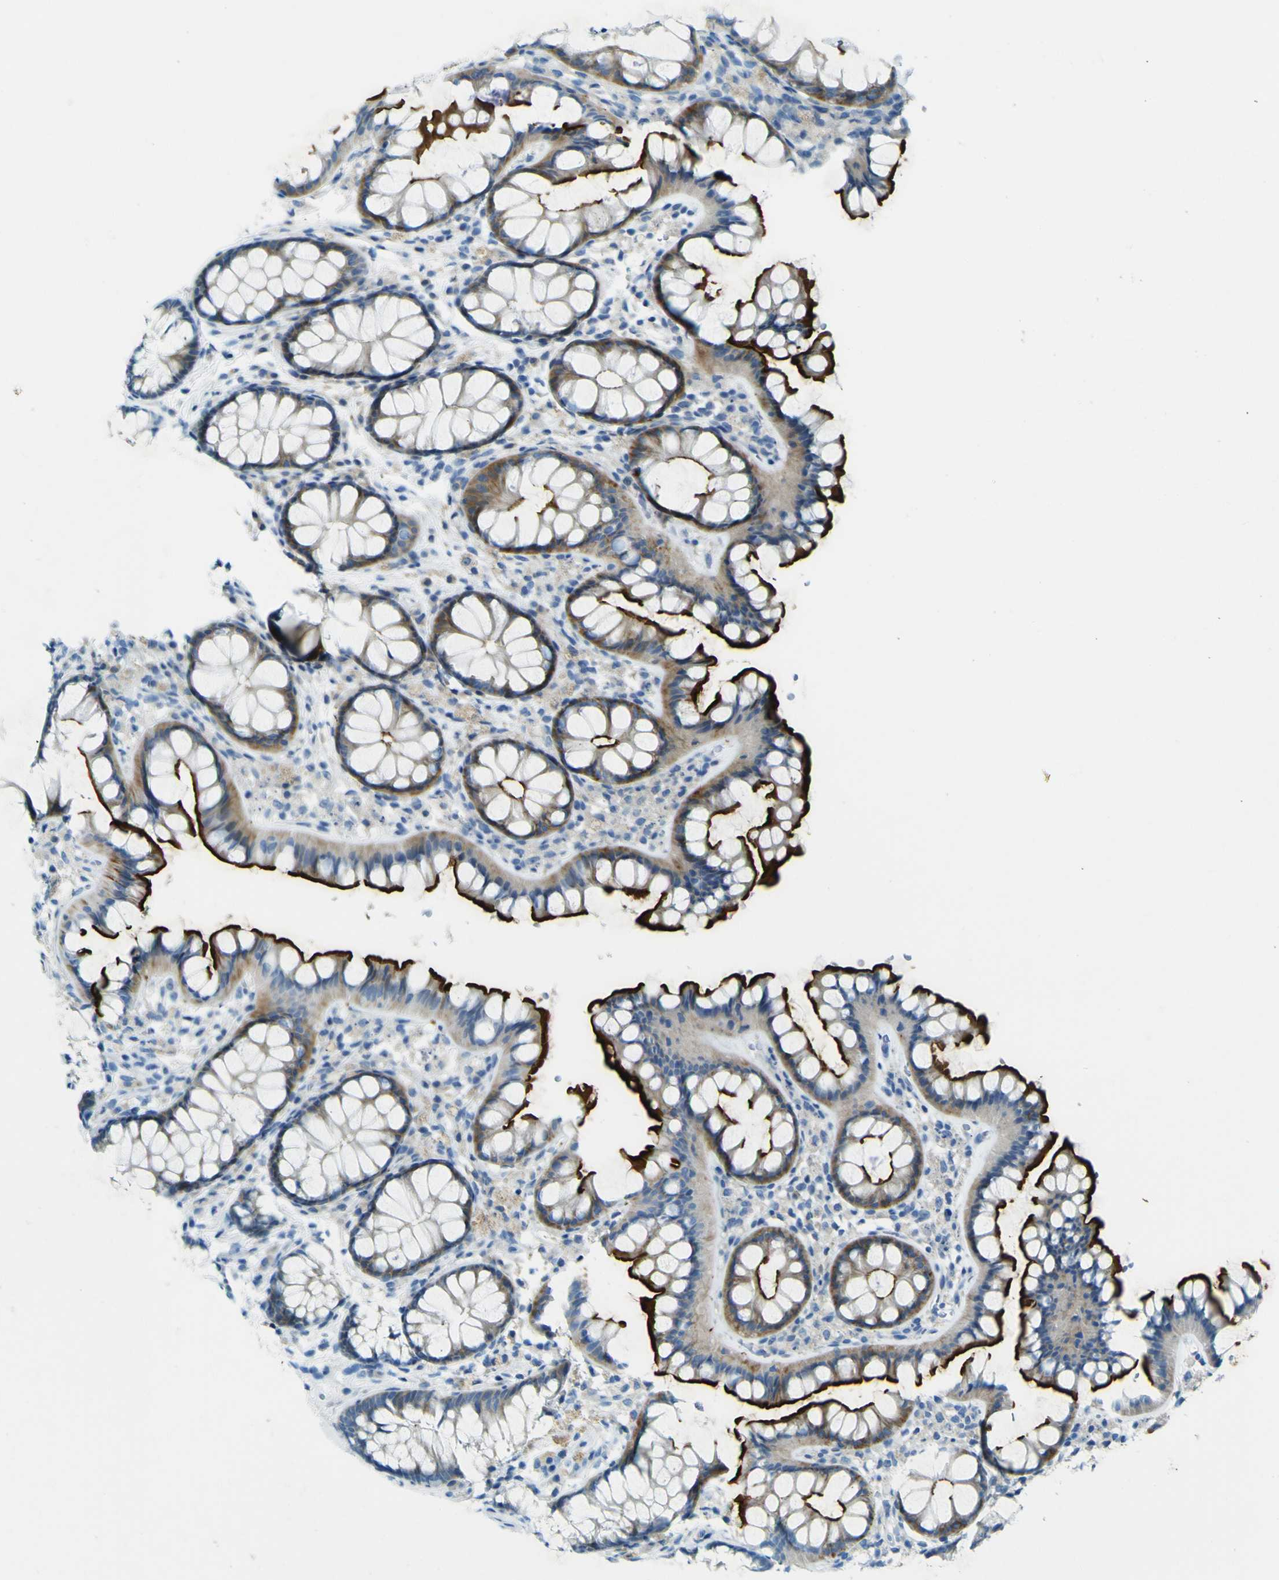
{"staining": {"intensity": "negative", "quantity": "none", "location": "none"}, "tissue": "colon", "cell_type": "Endothelial cells", "image_type": "normal", "snomed": [{"axis": "morphology", "description": "Normal tissue, NOS"}, {"axis": "topography", "description": "Colon"}], "caption": "The histopathology image displays no significant staining in endothelial cells of colon. (DAB (3,3'-diaminobenzidine) IHC, high magnification).", "gene": "SORCS1", "patient": {"sex": "female", "age": 55}}